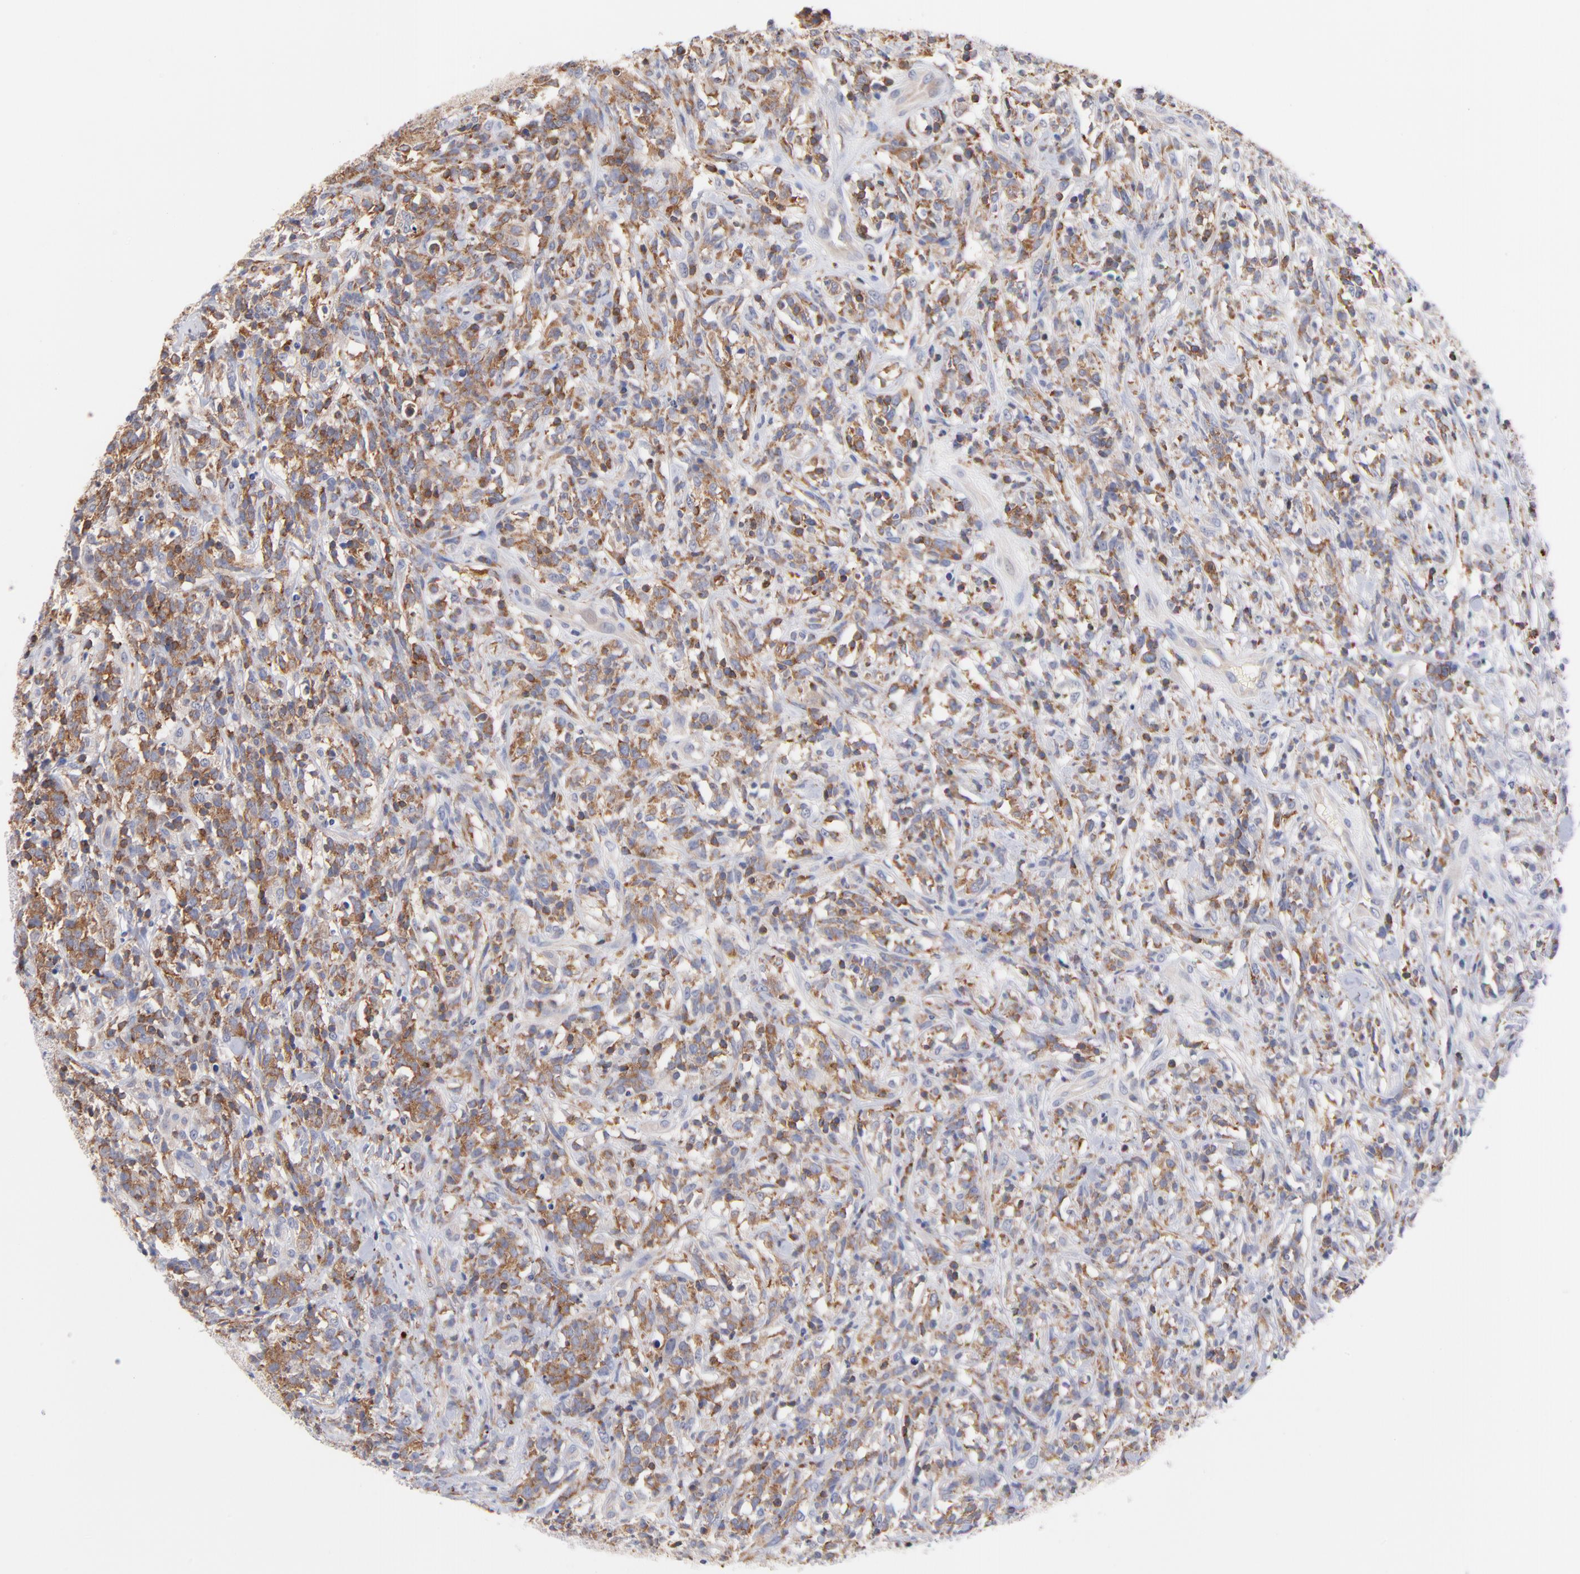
{"staining": {"intensity": "moderate", "quantity": ">75%", "location": "cytoplasmic/membranous"}, "tissue": "lymphoma", "cell_type": "Tumor cells", "image_type": "cancer", "snomed": [{"axis": "morphology", "description": "Malignant lymphoma, non-Hodgkin's type, High grade"}, {"axis": "topography", "description": "Lymph node"}], "caption": "High-grade malignant lymphoma, non-Hodgkin's type stained with immunohistochemistry (IHC) demonstrates moderate cytoplasmic/membranous expression in about >75% of tumor cells. (DAB IHC, brown staining for protein, blue staining for nuclei).", "gene": "KREMEN2", "patient": {"sex": "female", "age": 73}}